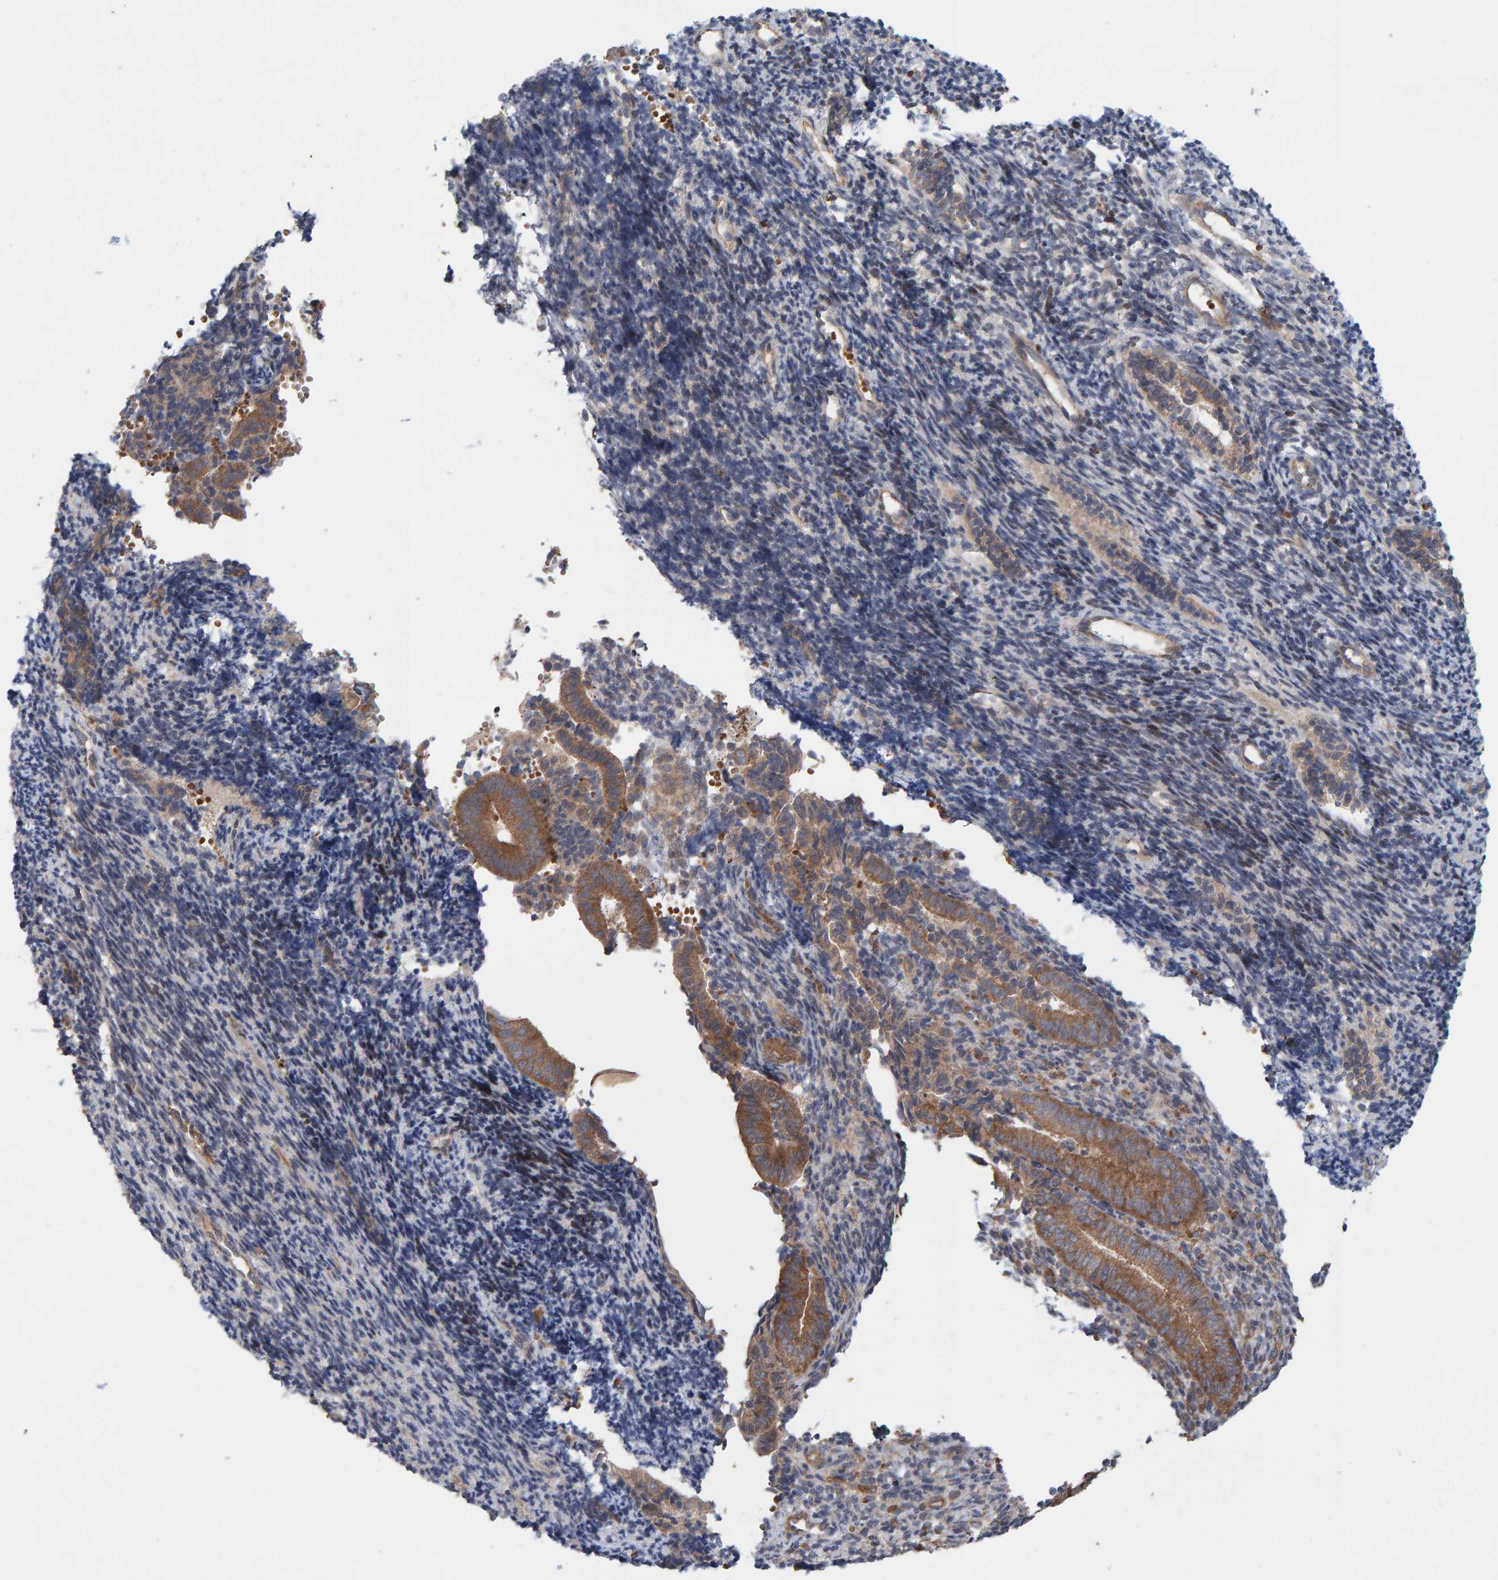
{"staining": {"intensity": "weak", "quantity": "<25%", "location": "cytoplasmic/membranous"}, "tissue": "endometrium", "cell_type": "Cells in endometrial stroma", "image_type": "normal", "snomed": [{"axis": "morphology", "description": "Normal tissue, NOS"}, {"axis": "topography", "description": "Uterus"}, {"axis": "topography", "description": "Endometrium"}], "caption": "Human endometrium stained for a protein using IHC demonstrates no staining in cells in endometrial stroma.", "gene": "LRSAM1", "patient": {"sex": "female", "age": 33}}